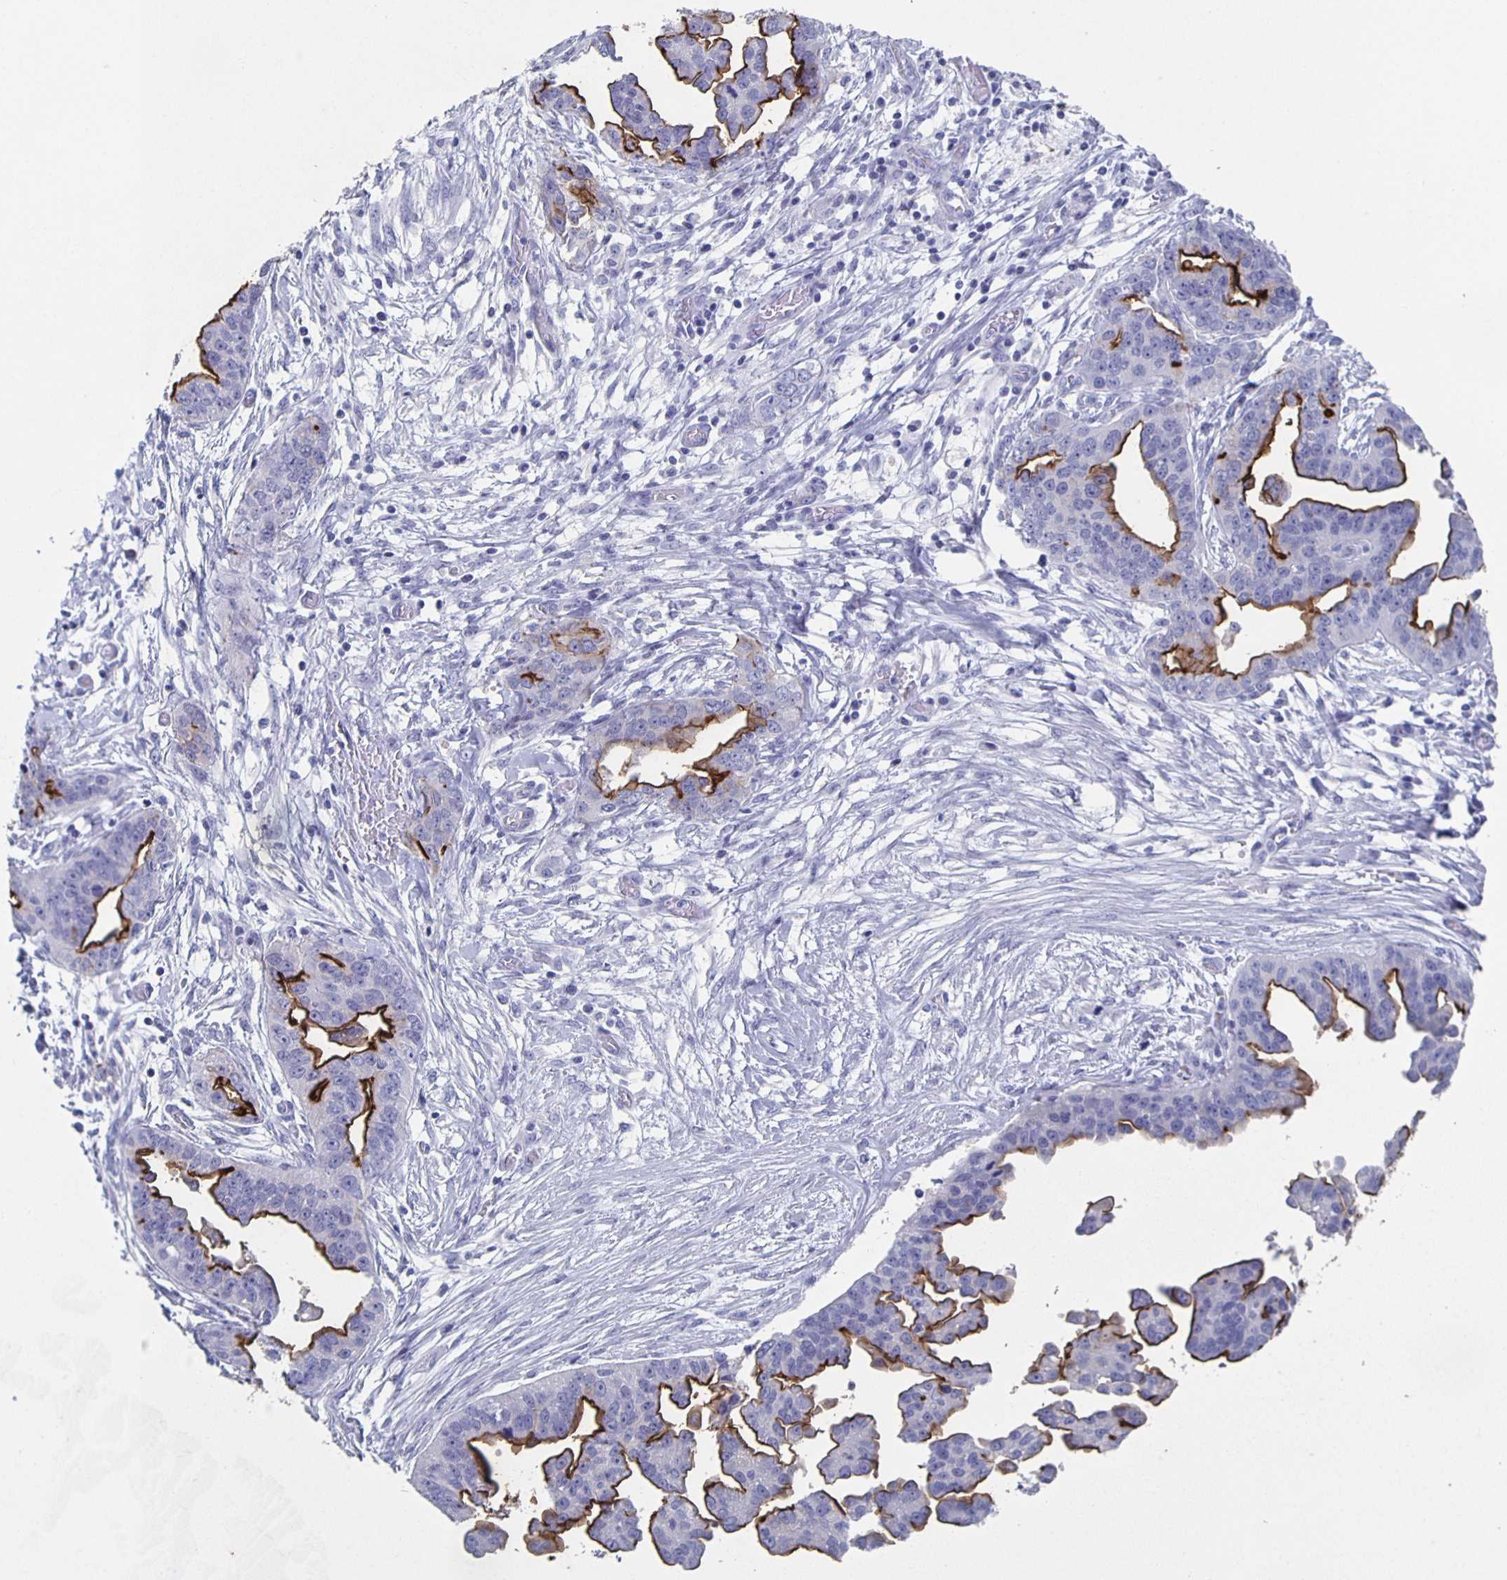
{"staining": {"intensity": "strong", "quantity": "25%-75%", "location": "cytoplasmic/membranous"}, "tissue": "ovarian cancer", "cell_type": "Tumor cells", "image_type": "cancer", "snomed": [{"axis": "morphology", "description": "Cystadenocarcinoma, serous, NOS"}, {"axis": "topography", "description": "Ovary"}], "caption": "Ovarian serous cystadenocarcinoma stained with IHC shows strong cytoplasmic/membranous staining in approximately 25%-75% of tumor cells.", "gene": "SLC34A2", "patient": {"sex": "female", "age": 75}}